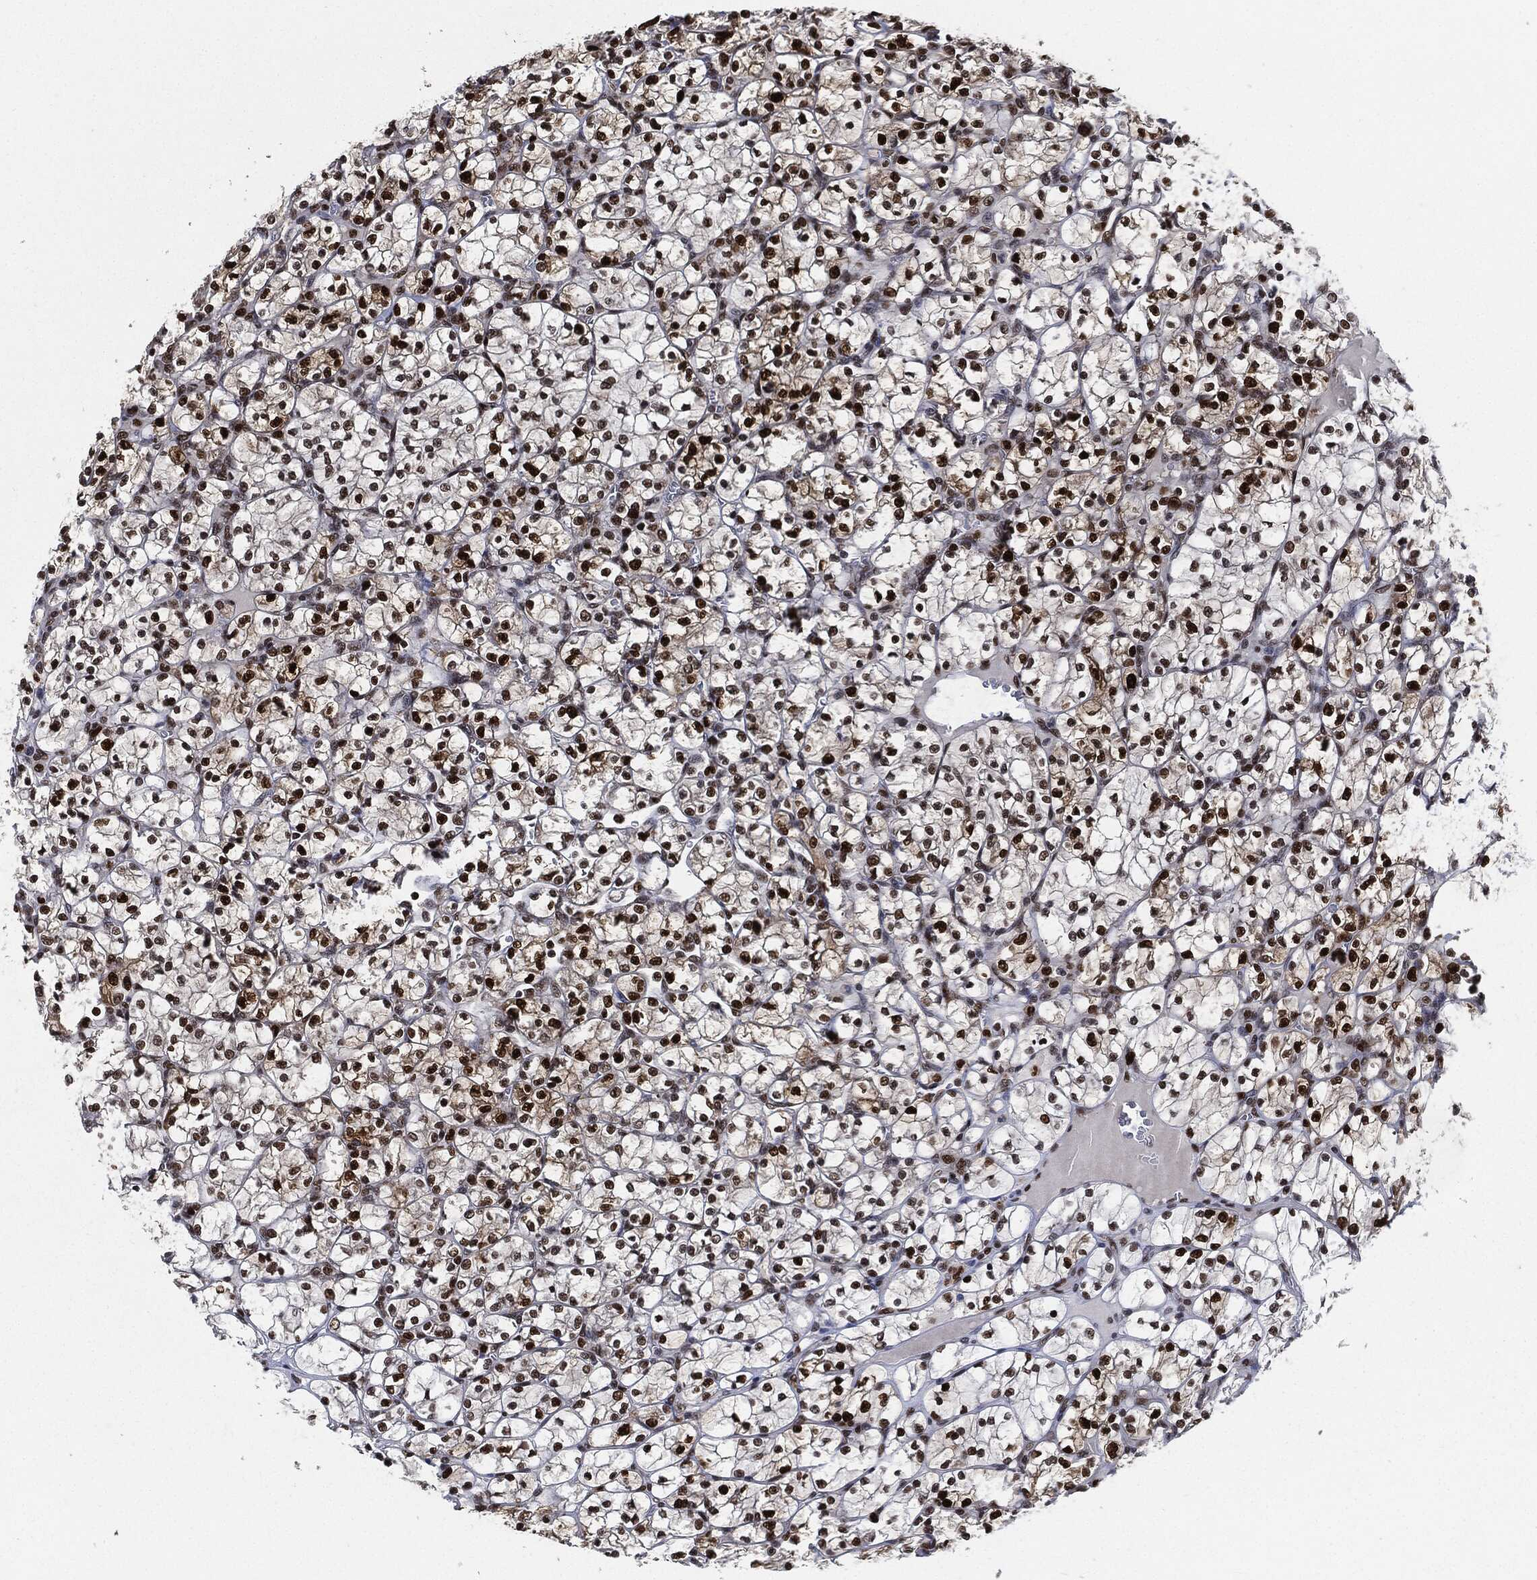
{"staining": {"intensity": "strong", "quantity": ">75%", "location": "nuclear"}, "tissue": "renal cancer", "cell_type": "Tumor cells", "image_type": "cancer", "snomed": [{"axis": "morphology", "description": "Adenocarcinoma, NOS"}, {"axis": "topography", "description": "Kidney"}], "caption": "The image reveals immunohistochemical staining of renal cancer (adenocarcinoma). There is strong nuclear expression is appreciated in about >75% of tumor cells. (DAB IHC, brown staining for protein, blue staining for nuclei).", "gene": "PCNA", "patient": {"sex": "female", "age": 89}}